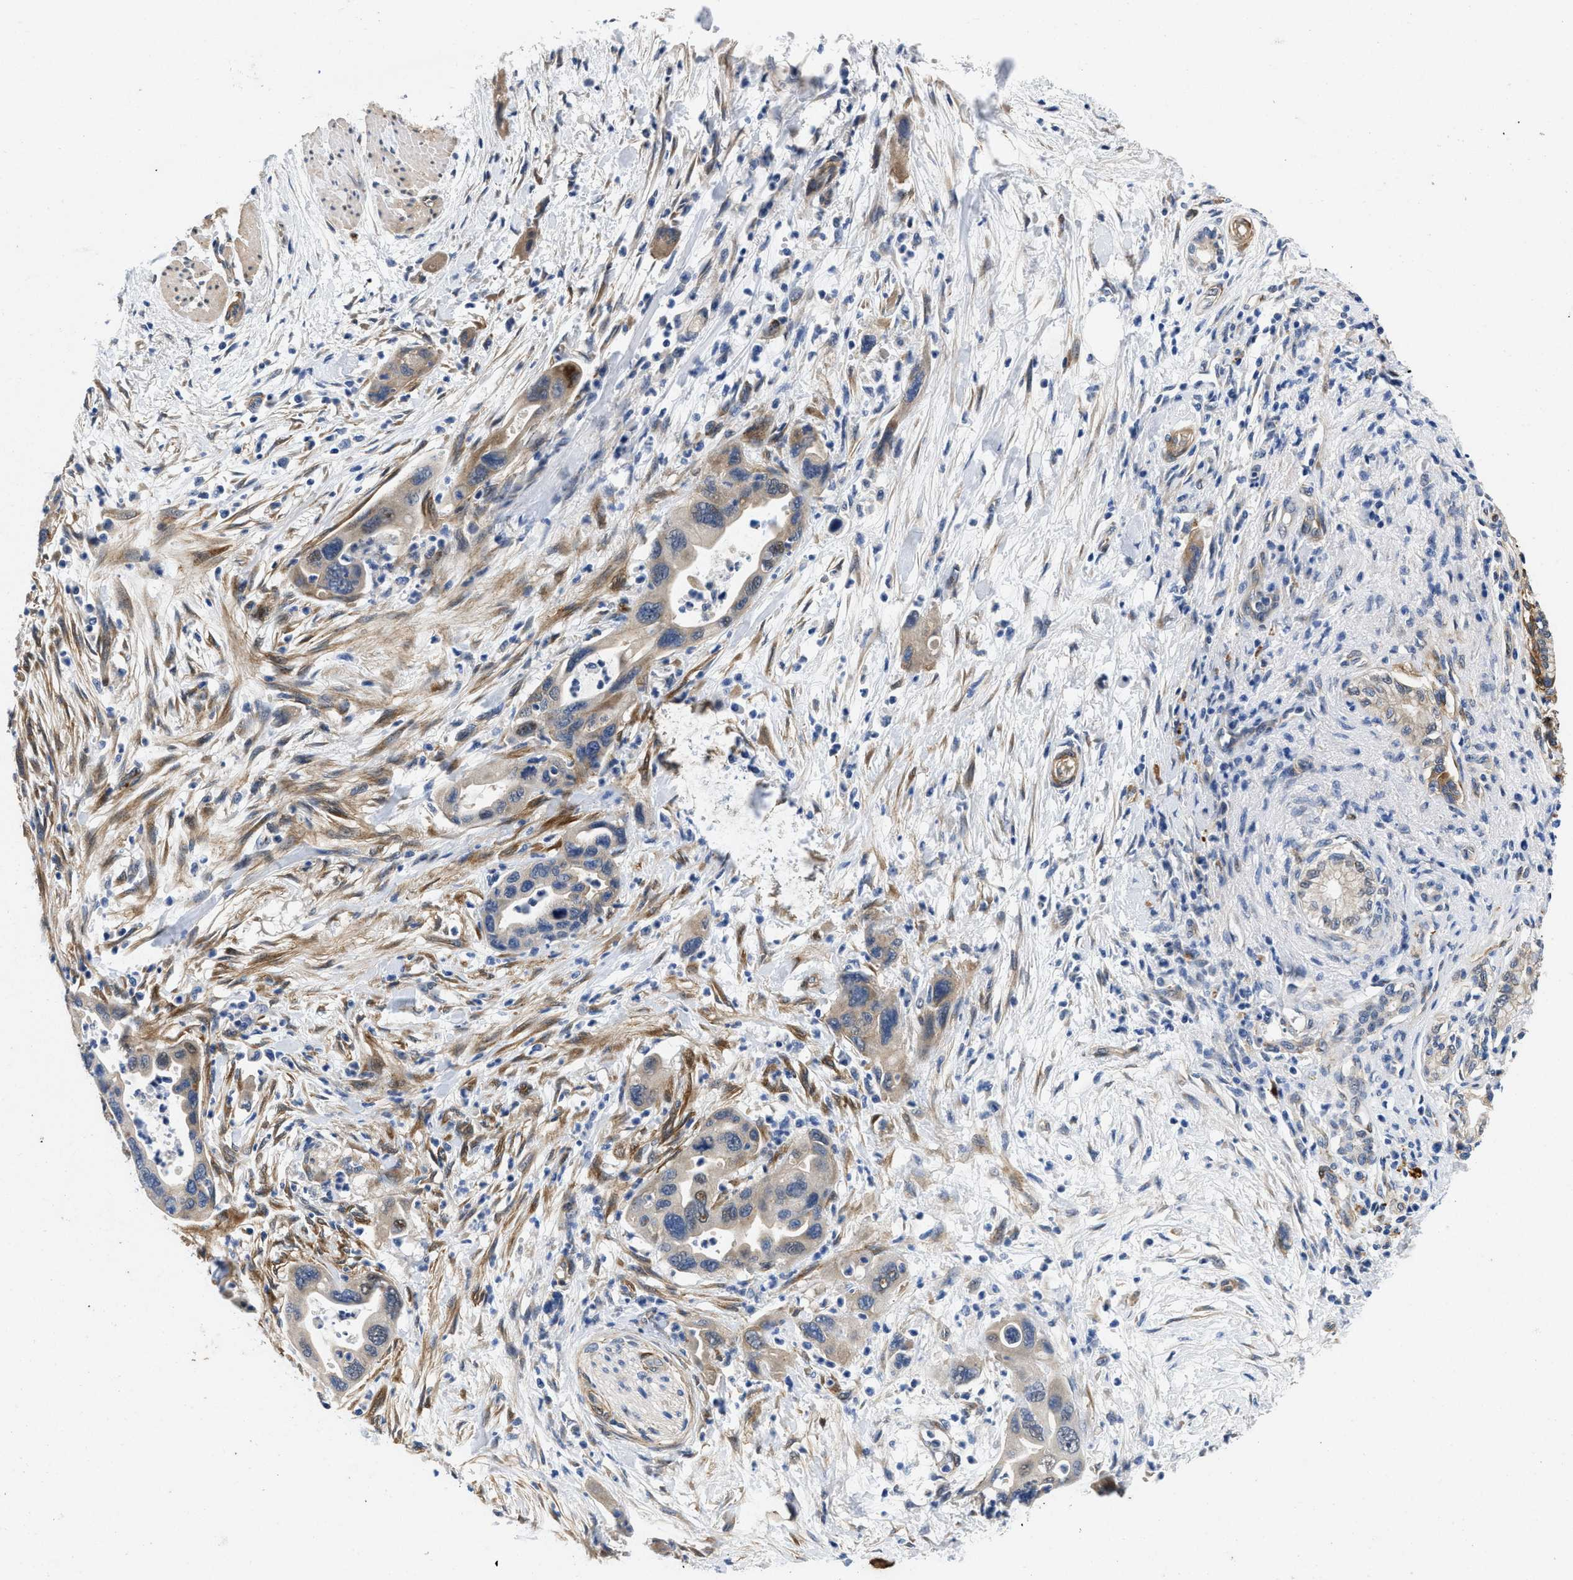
{"staining": {"intensity": "moderate", "quantity": "<25%", "location": "cytoplasmic/membranous,nuclear"}, "tissue": "pancreatic cancer", "cell_type": "Tumor cells", "image_type": "cancer", "snomed": [{"axis": "morphology", "description": "Normal tissue, NOS"}, {"axis": "morphology", "description": "Adenocarcinoma, NOS"}, {"axis": "topography", "description": "Pancreas"}], "caption": "Approximately <25% of tumor cells in pancreatic adenocarcinoma exhibit moderate cytoplasmic/membranous and nuclear protein positivity as visualized by brown immunohistochemical staining.", "gene": "RAPH1", "patient": {"sex": "female", "age": 71}}